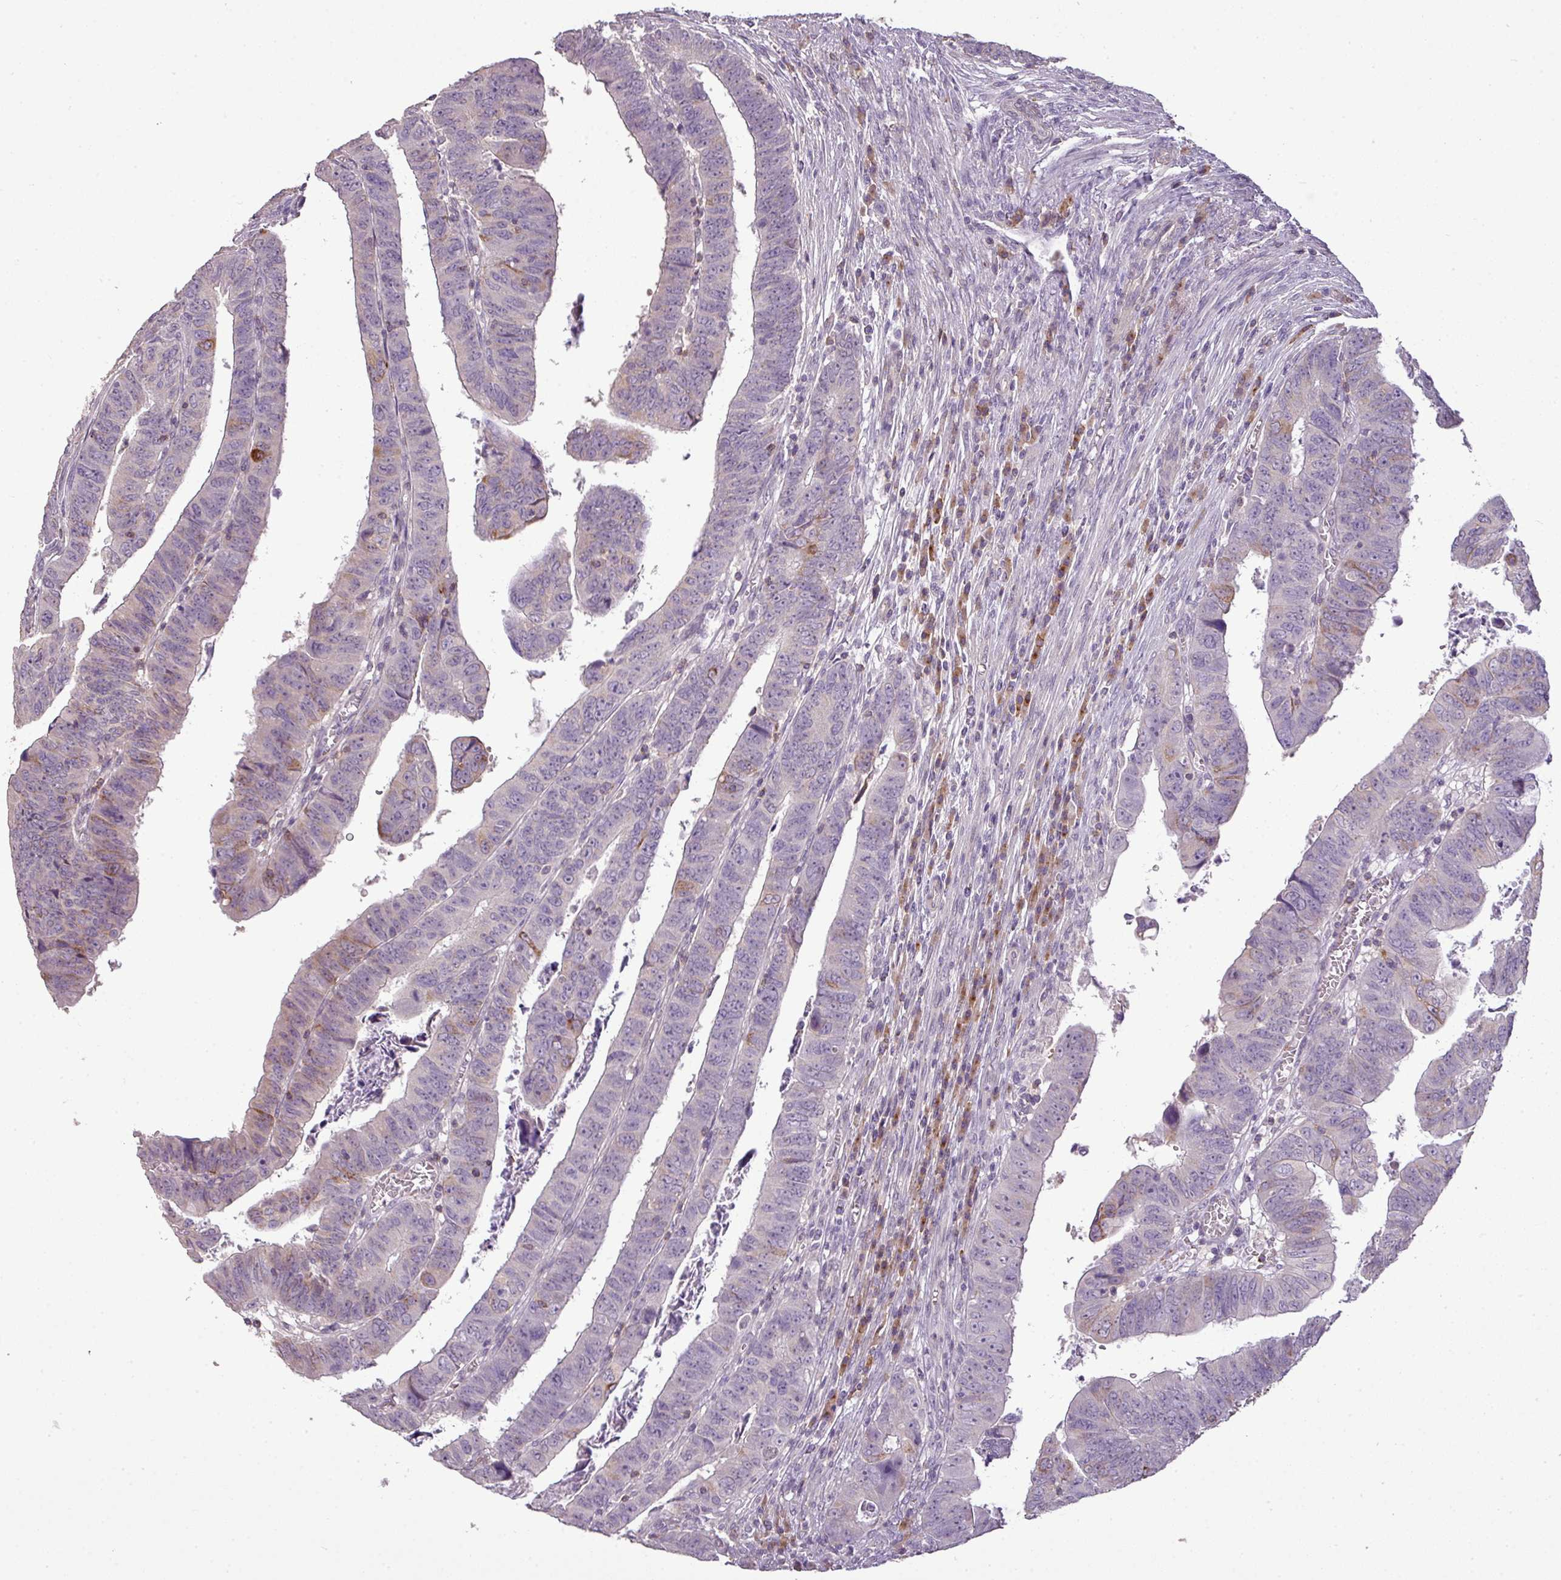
{"staining": {"intensity": "moderate", "quantity": "<25%", "location": "cytoplasmic/membranous"}, "tissue": "colorectal cancer", "cell_type": "Tumor cells", "image_type": "cancer", "snomed": [{"axis": "morphology", "description": "Normal tissue, NOS"}, {"axis": "morphology", "description": "Adenocarcinoma, NOS"}, {"axis": "topography", "description": "Rectum"}], "caption": "Adenocarcinoma (colorectal) was stained to show a protein in brown. There is low levels of moderate cytoplasmic/membranous positivity in approximately <25% of tumor cells. (DAB (3,3'-diaminobenzidine) = brown stain, brightfield microscopy at high magnification).", "gene": "LY9", "patient": {"sex": "female", "age": 65}}